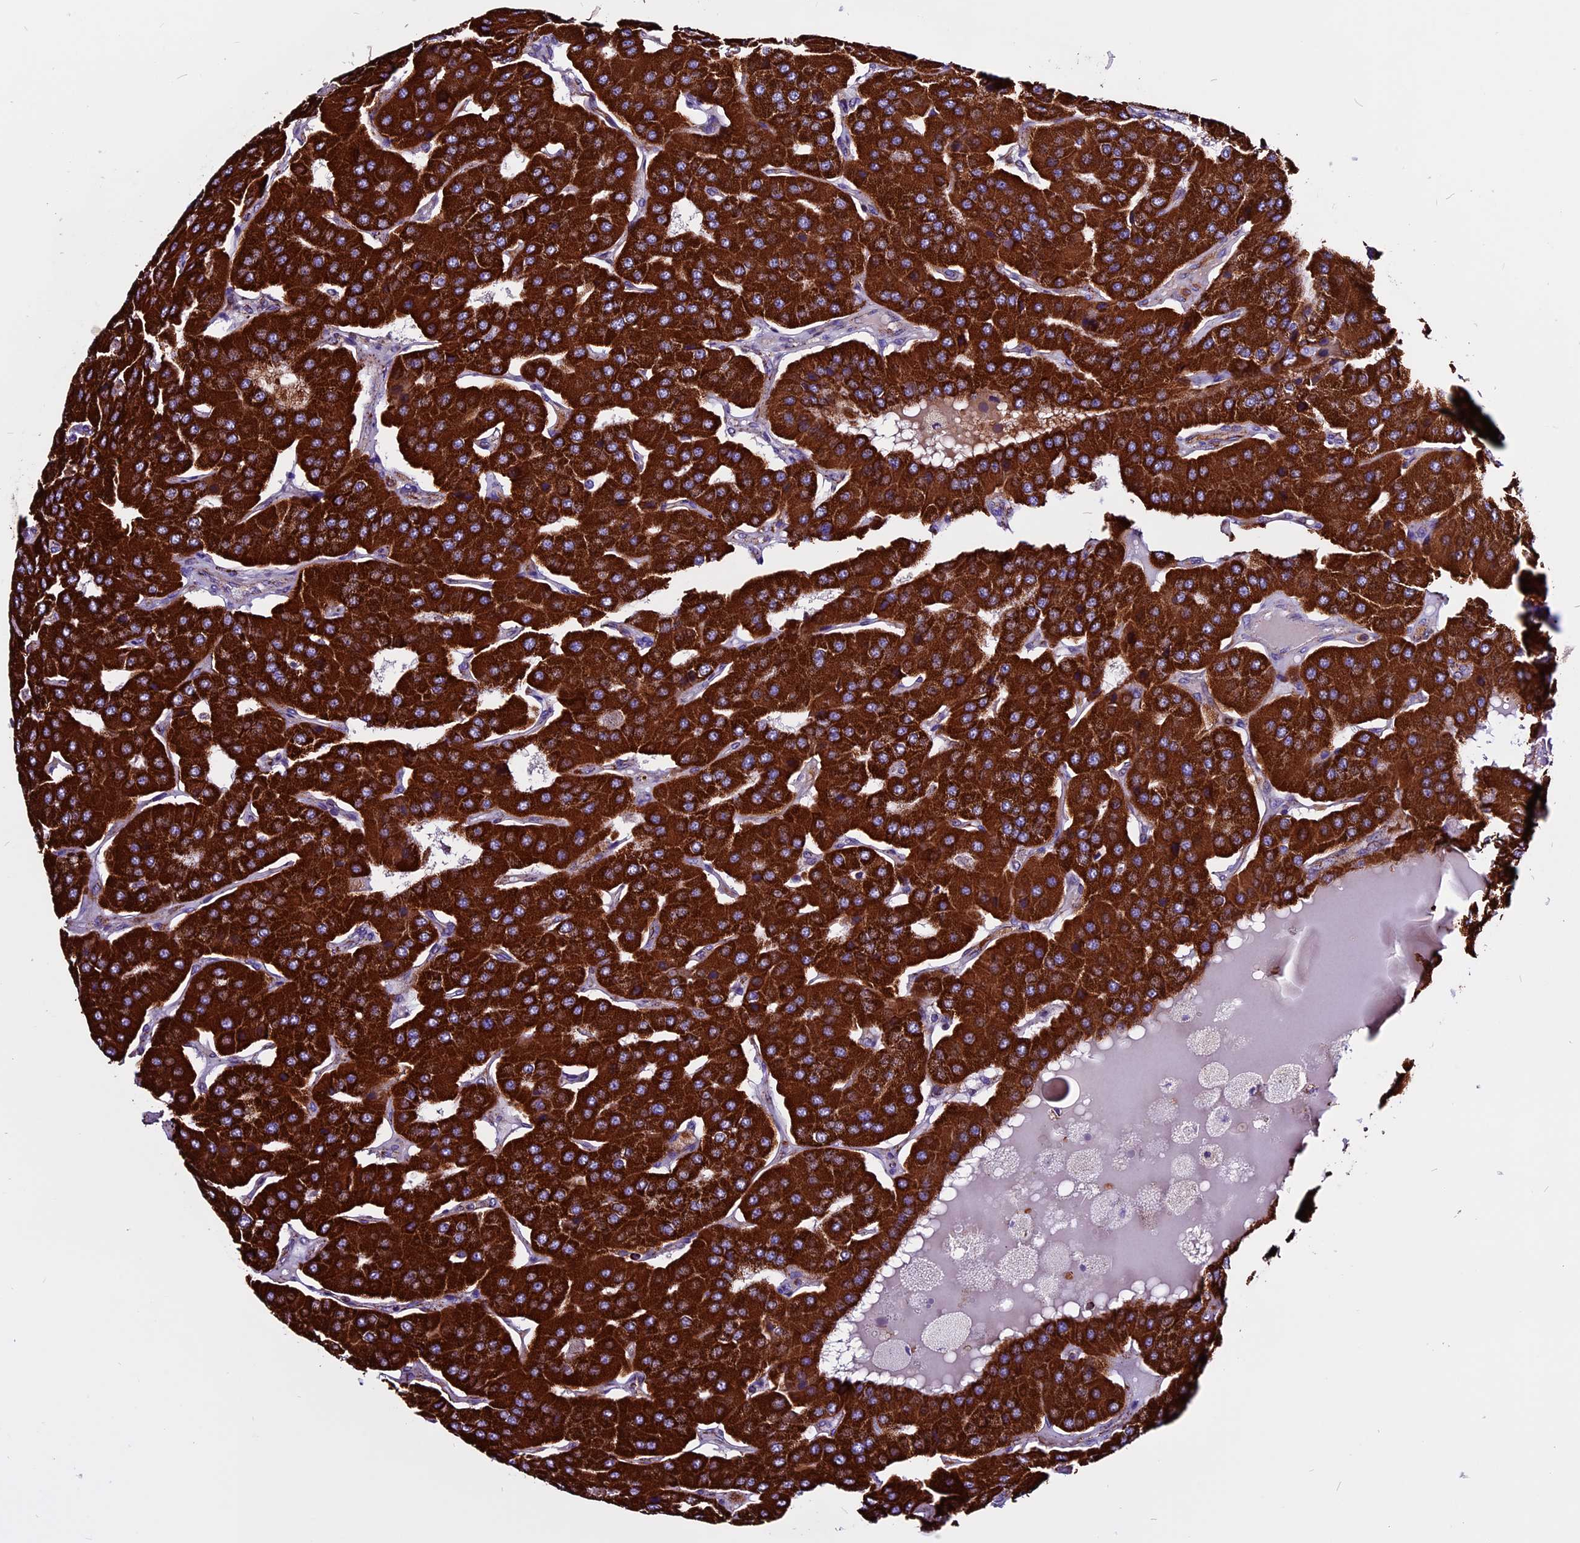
{"staining": {"intensity": "strong", "quantity": ">75%", "location": "cytoplasmic/membranous"}, "tissue": "parathyroid gland", "cell_type": "Glandular cells", "image_type": "normal", "snomed": [{"axis": "morphology", "description": "Normal tissue, NOS"}, {"axis": "morphology", "description": "Adenoma, NOS"}, {"axis": "topography", "description": "Parathyroid gland"}], "caption": "Strong cytoplasmic/membranous protein staining is identified in about >75% of glandular cells in parathyroid gland.", "gene": "CX3CL1", "patient": {"sex": "female", "age": 86}}